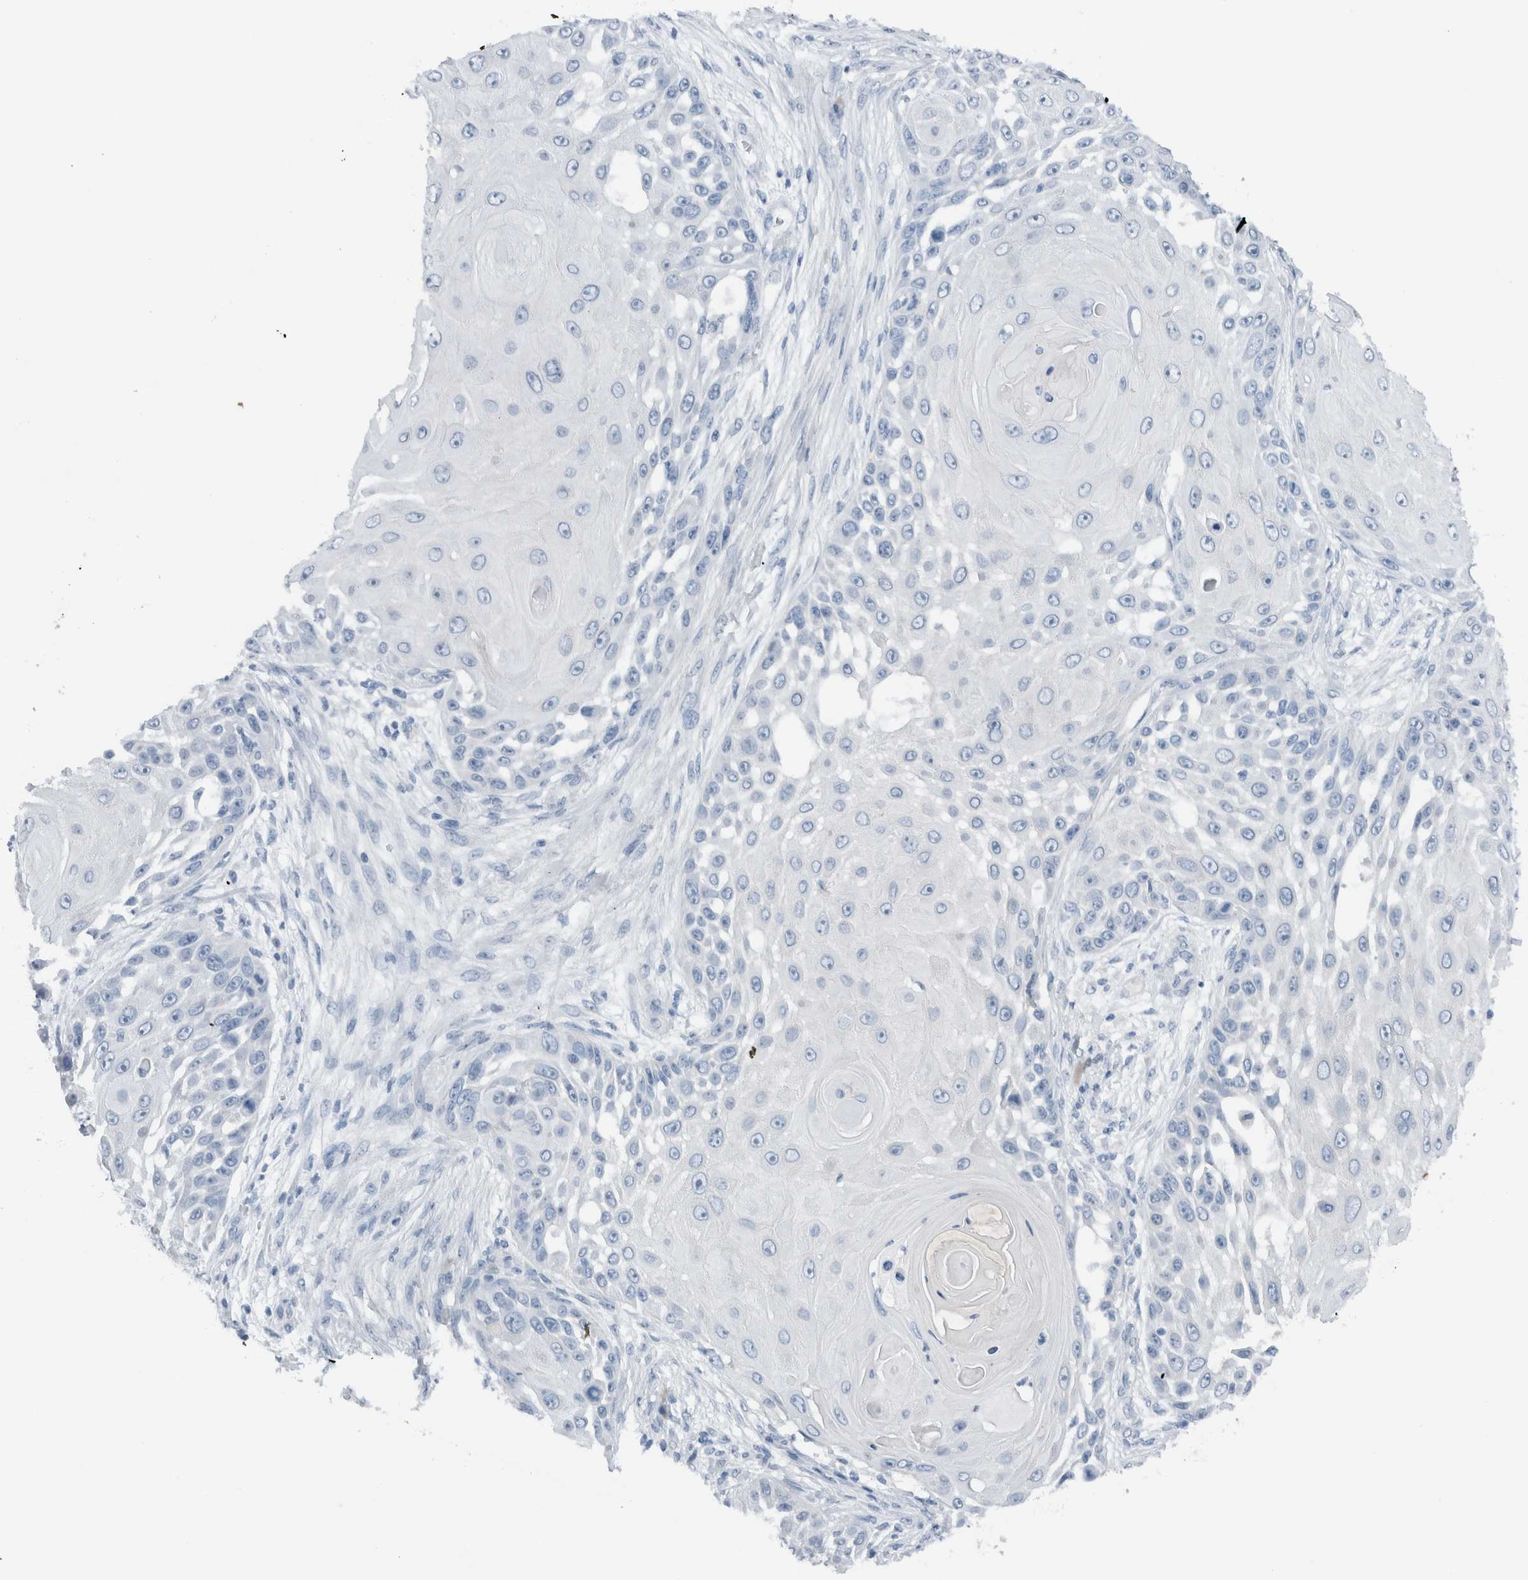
{"staining": {"intensity": "negative", "quantity": "none", "location": "none"}, "tissue": "skin cancer", "cell_type": "Tumor cells", "image_type": "cancer", "snomed": [{"axis": "morphology", "description": "Squamous cell carcinoma, NOS"}, {"axis": "topography", "description": "Skin"}], "caption": "DAB (3,3'-diaminobenzidine) immunohistochemical staining of skin cancer (squamous cell carcinoma) demonstrates no significant staining in tumor cells.", "gene": "DUOX1", "patient": {"sex": "female", "age": 44}}